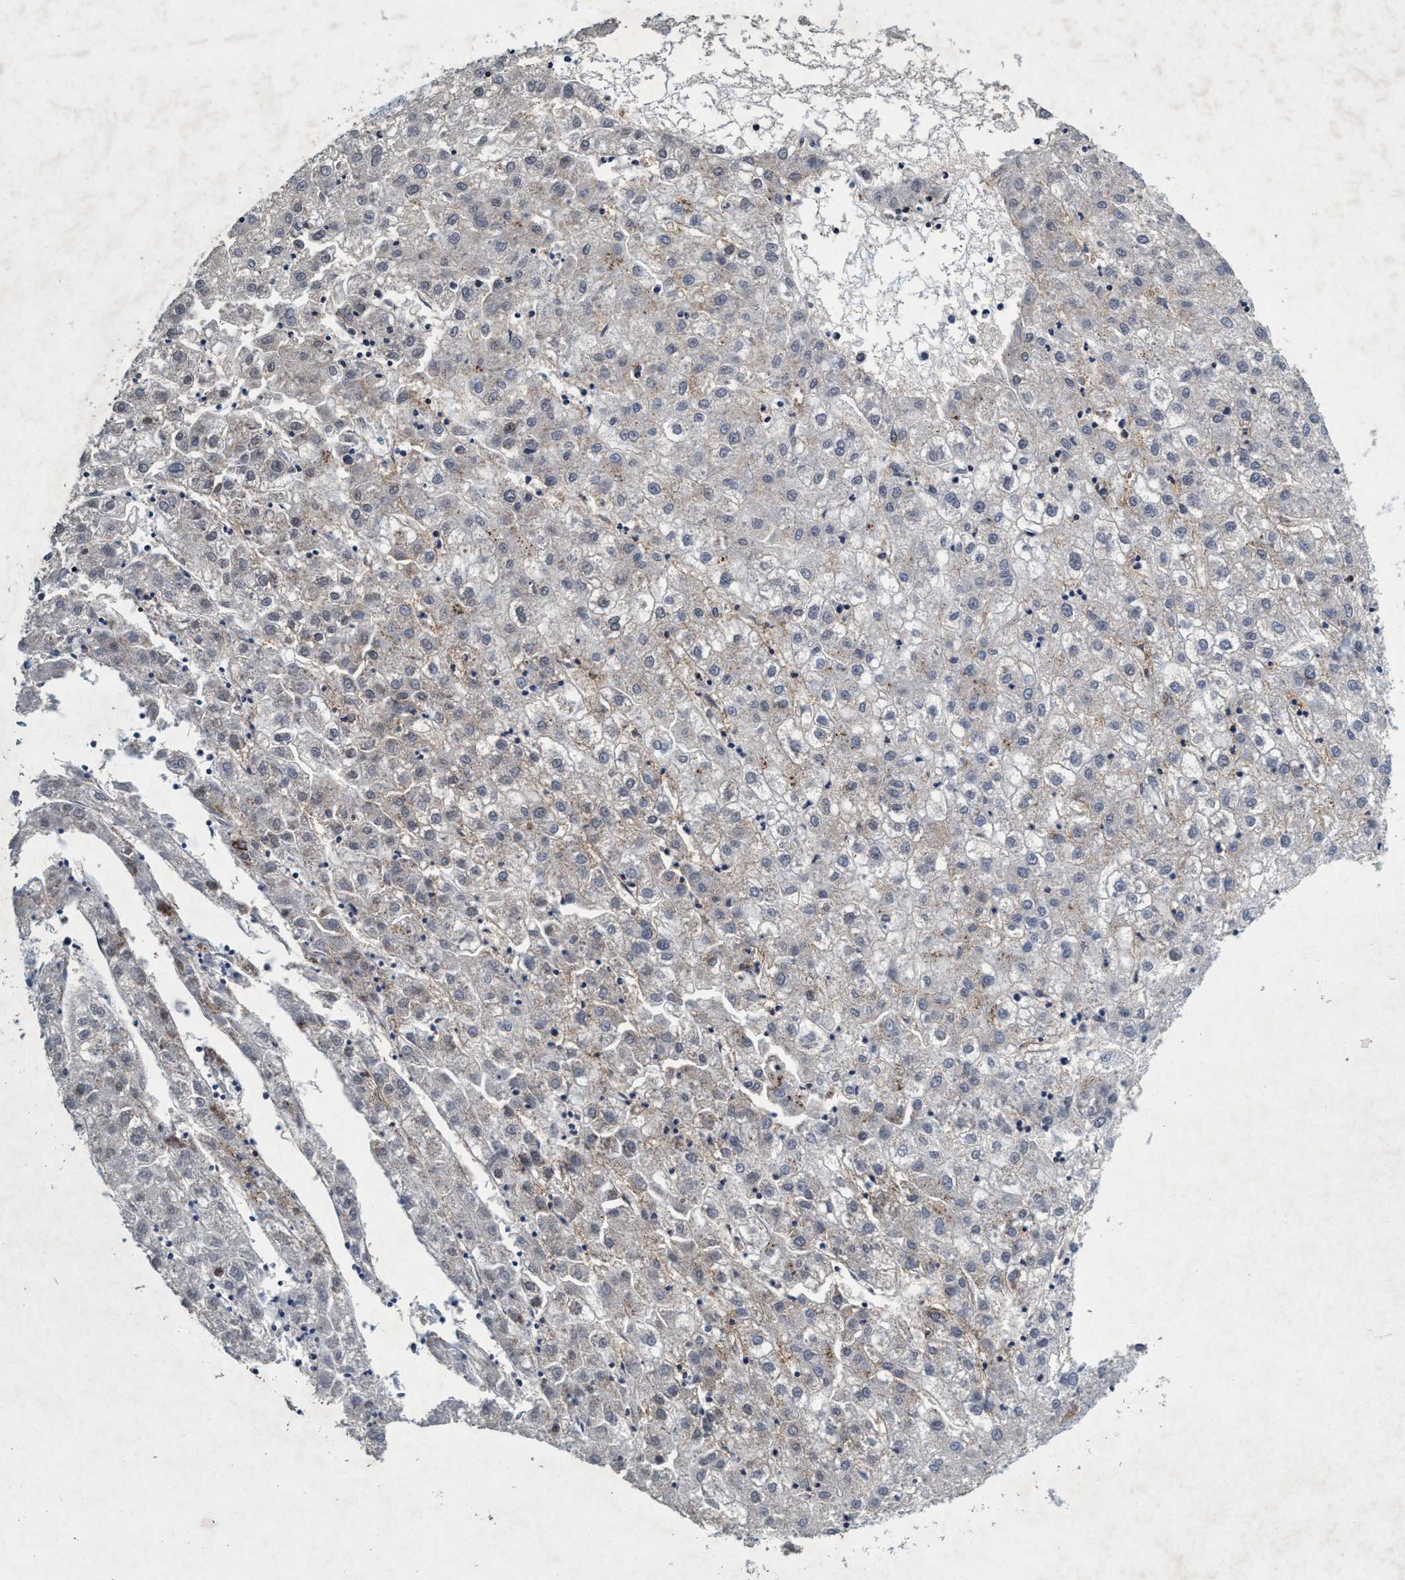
{"staining": {"intensity": "weak", "quantity": "<25%", "location": "cytoplasmic/membranous"}, "tissue": "liver cancer", "cell_type": "Tumor cells", "image_type": "cancer", "snomed": [{"axis": "morphology", "description": "Carcinoma, Hepatocellular, NOS"}, {"axis": "topography", "description": "Liver"}], "caption": "High power microscopy image of an IHC photomicrograph of liver cancer (hepatocellular carcinoma), revealing no significant staining in tumor cells.", "gene": "GRB14", "patient": {"sex": "male", "age": 72}}